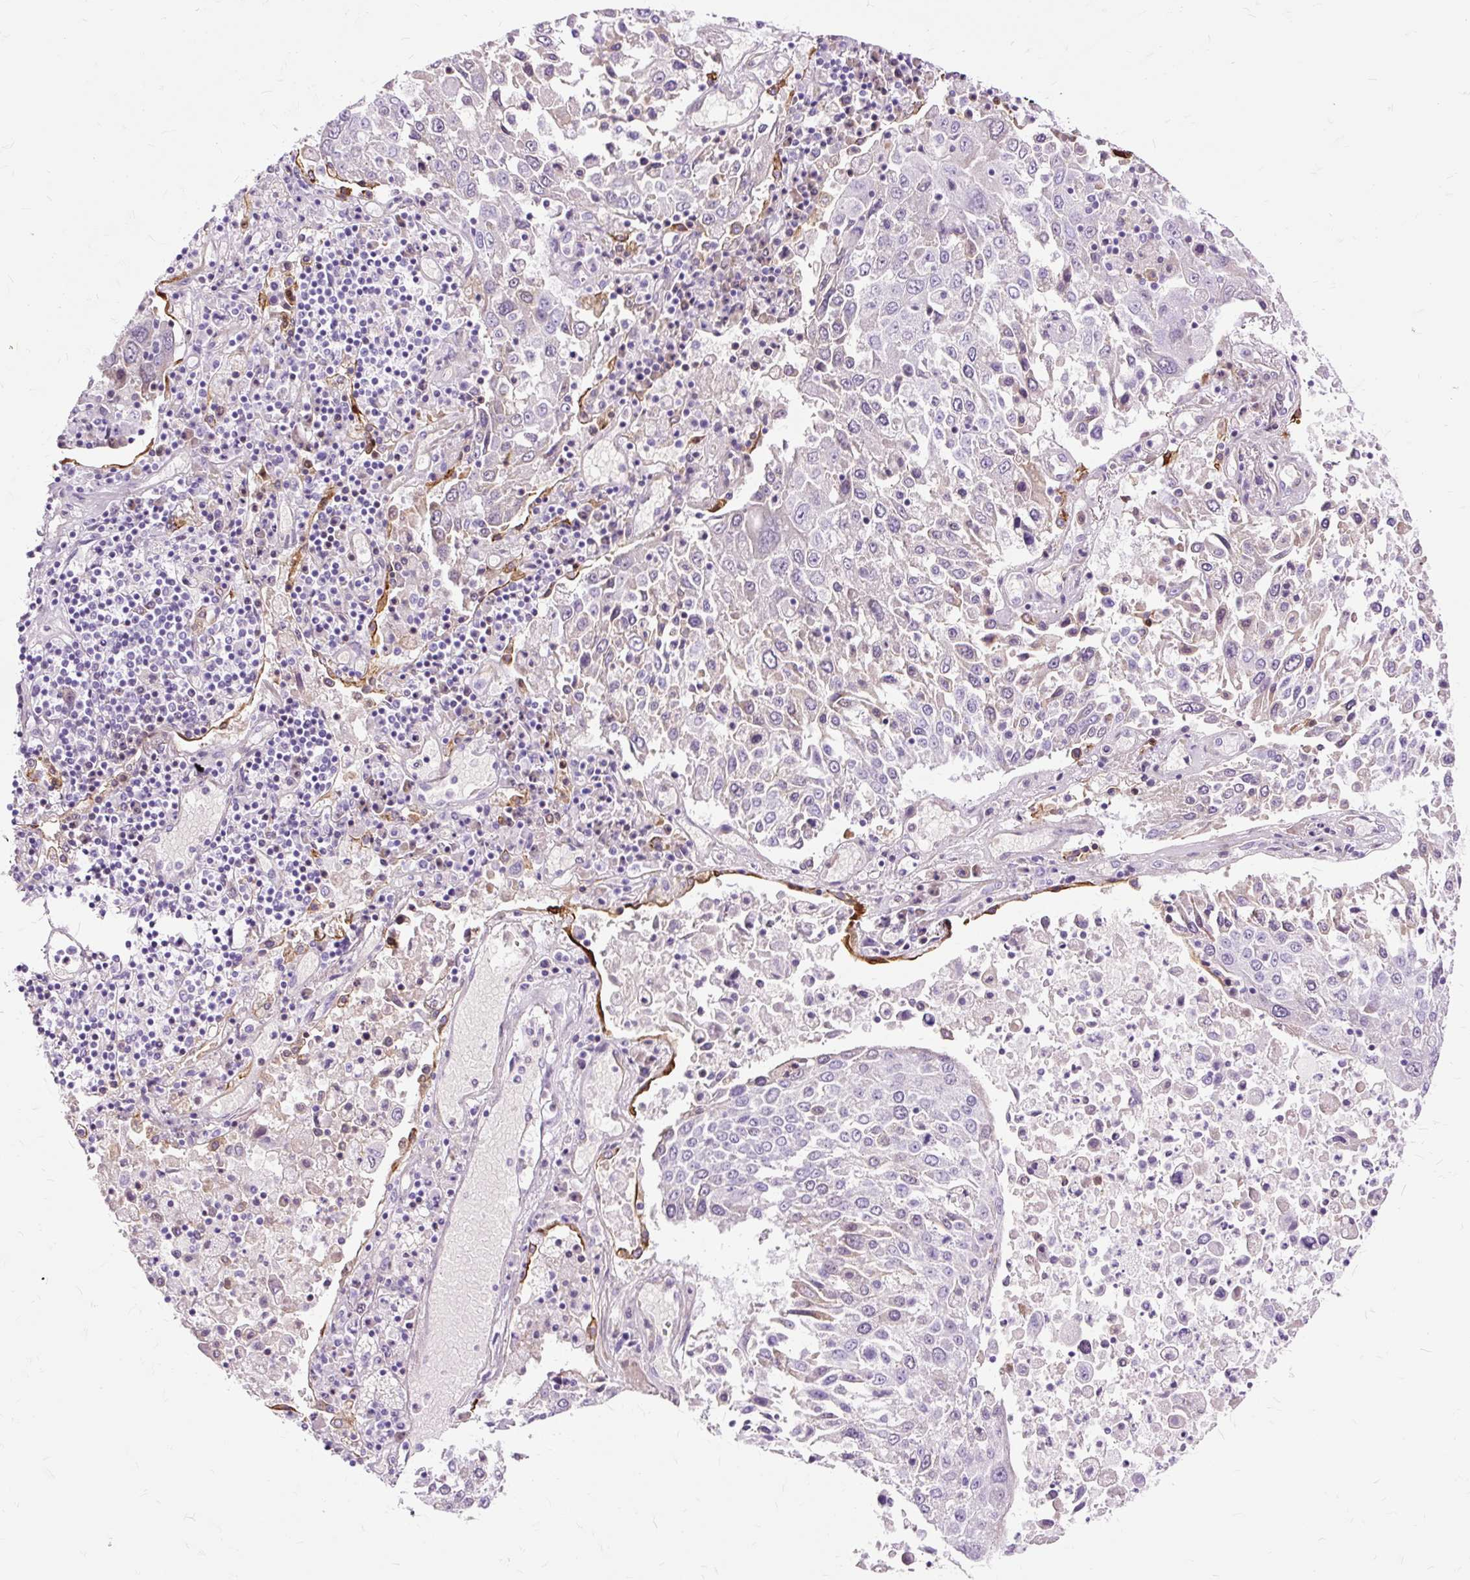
{"staining": {"intensity": "negative", "quantity": "none", "location": "none"}, "tissue": "lung cancer", "cell_type": "Tumor cells", "image_type": "cancer", "snomed": [{"axis": "morphology", "description": "Squamous cell carcinoma, NOS"}, {"axis": "topography", "description": "Lung"}], "caption": "Protein analysis of squamous cell carcinoma (lung) shows no significant expression in tumor cells. (DAB (3,3'-diaminobenzidine) immunohistochemistry visualized using brightfield microscopy, high magnification).", "gene": "DCTN4", "patient": {"sex": "male", "age": 65}}